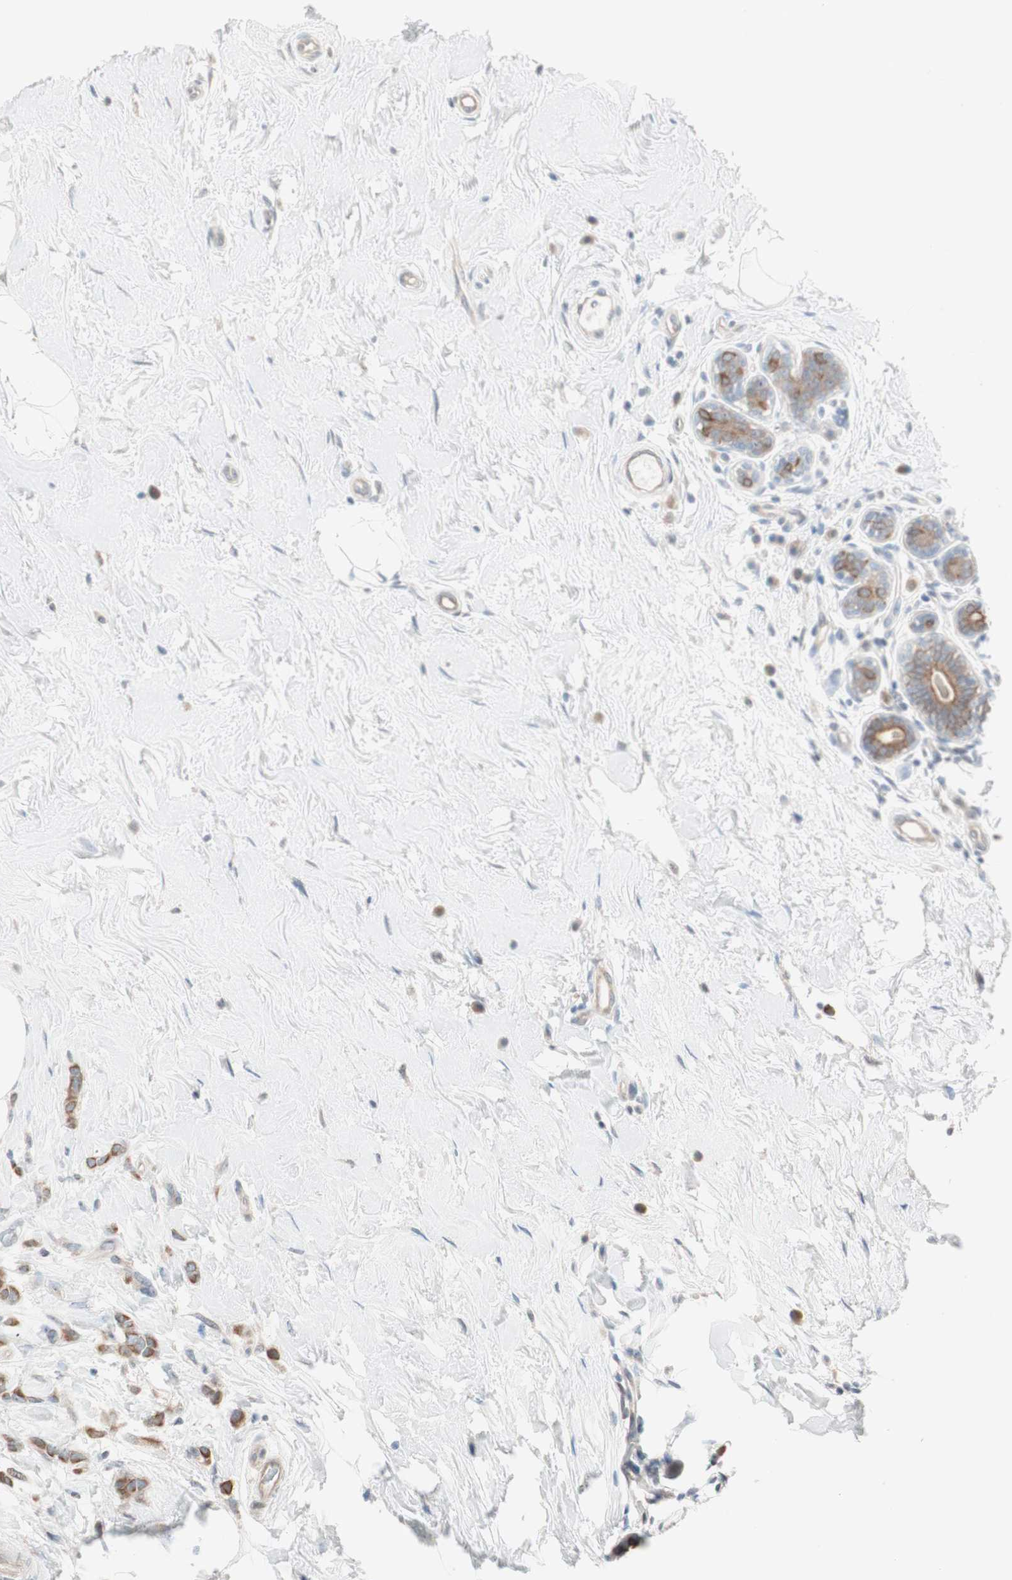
{"staining": {"intensity": "weak", "quantity": ">75%", "location": "cytoplasmic/membranous"}, "tissue": "breast cancer", "cell_type": "Tumor cells", "image_type": "cancer", "snomed": [{"axis": "morphology", "description": "Lobular carcinoma, in situ"}, {"axis": "morphology", "description": "Lobular carcinoma"}, {"axis": "topography", "description": "Breast"}], "caption": "A high-resolution photomicrograph shows IHC staining of breast cancer, which reveals weak cytoplasmic/membranous positivity in about >75% of tumor cells.", "gene": "FBXO5", "patient": {"sex": "female", "age": 41}}